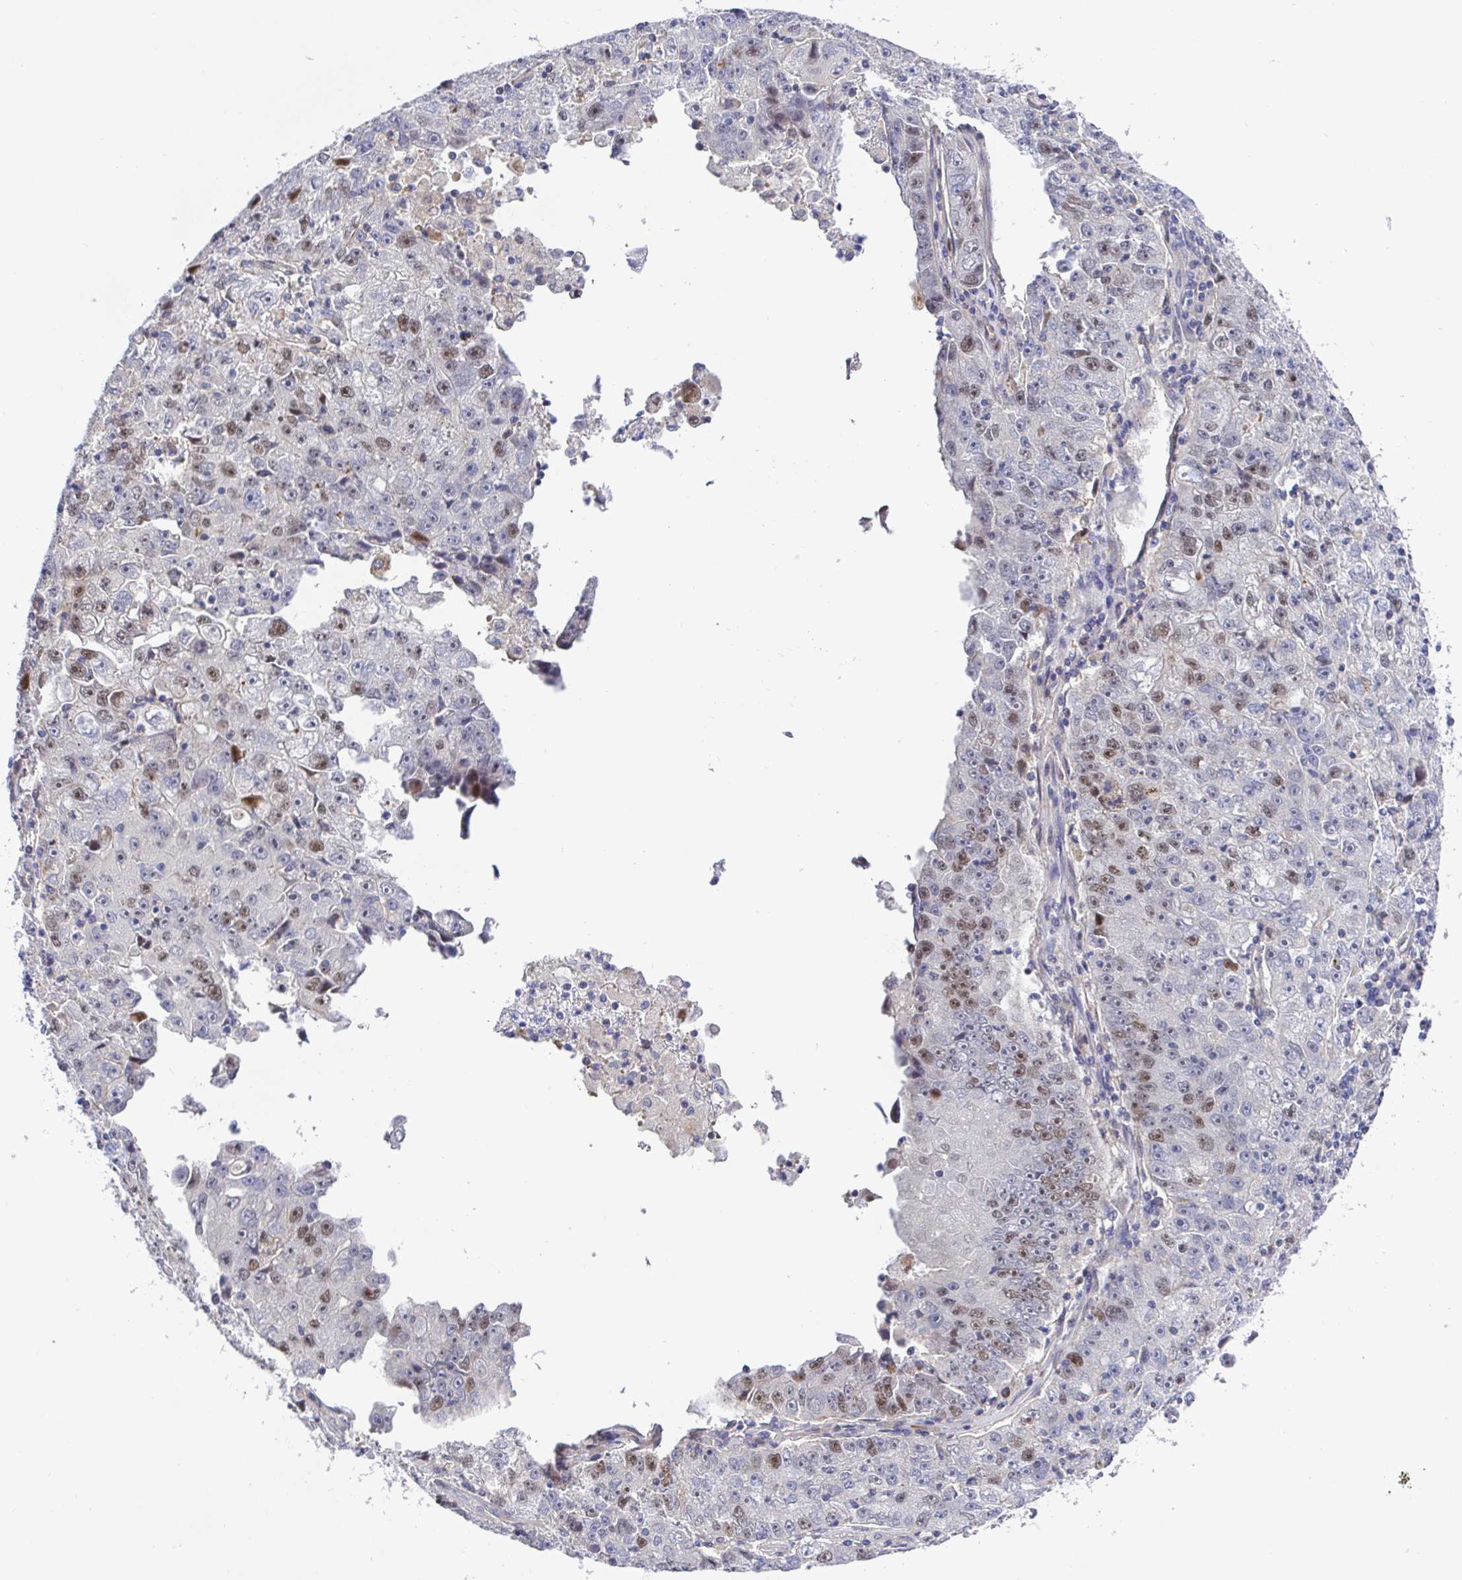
{"staining": {"intensity": "moderate", "quantity": "<25%", "location": "nuclear"}, "tissue": "lung cancer", "cell_type": "Tumor cells", "image_type": "cancer", "snomed": [{"axis": "morphology", "description": "Normal morphology"}, {"axis": "morphology", "description": "Adenocarcinoma, NOS"}, {"axis": "topography", "description": "Lymph node"}, {"axis": "topography", "description": "Lung"}], "caption": "Approximately <25% of tumor cells in human lung adenocarcinoma show moderate nuclear protein expression as visualized by brown immunohistochemical staining.", "gene": "TIMELESS", "patient": {"sex": "female", "age": 57}}